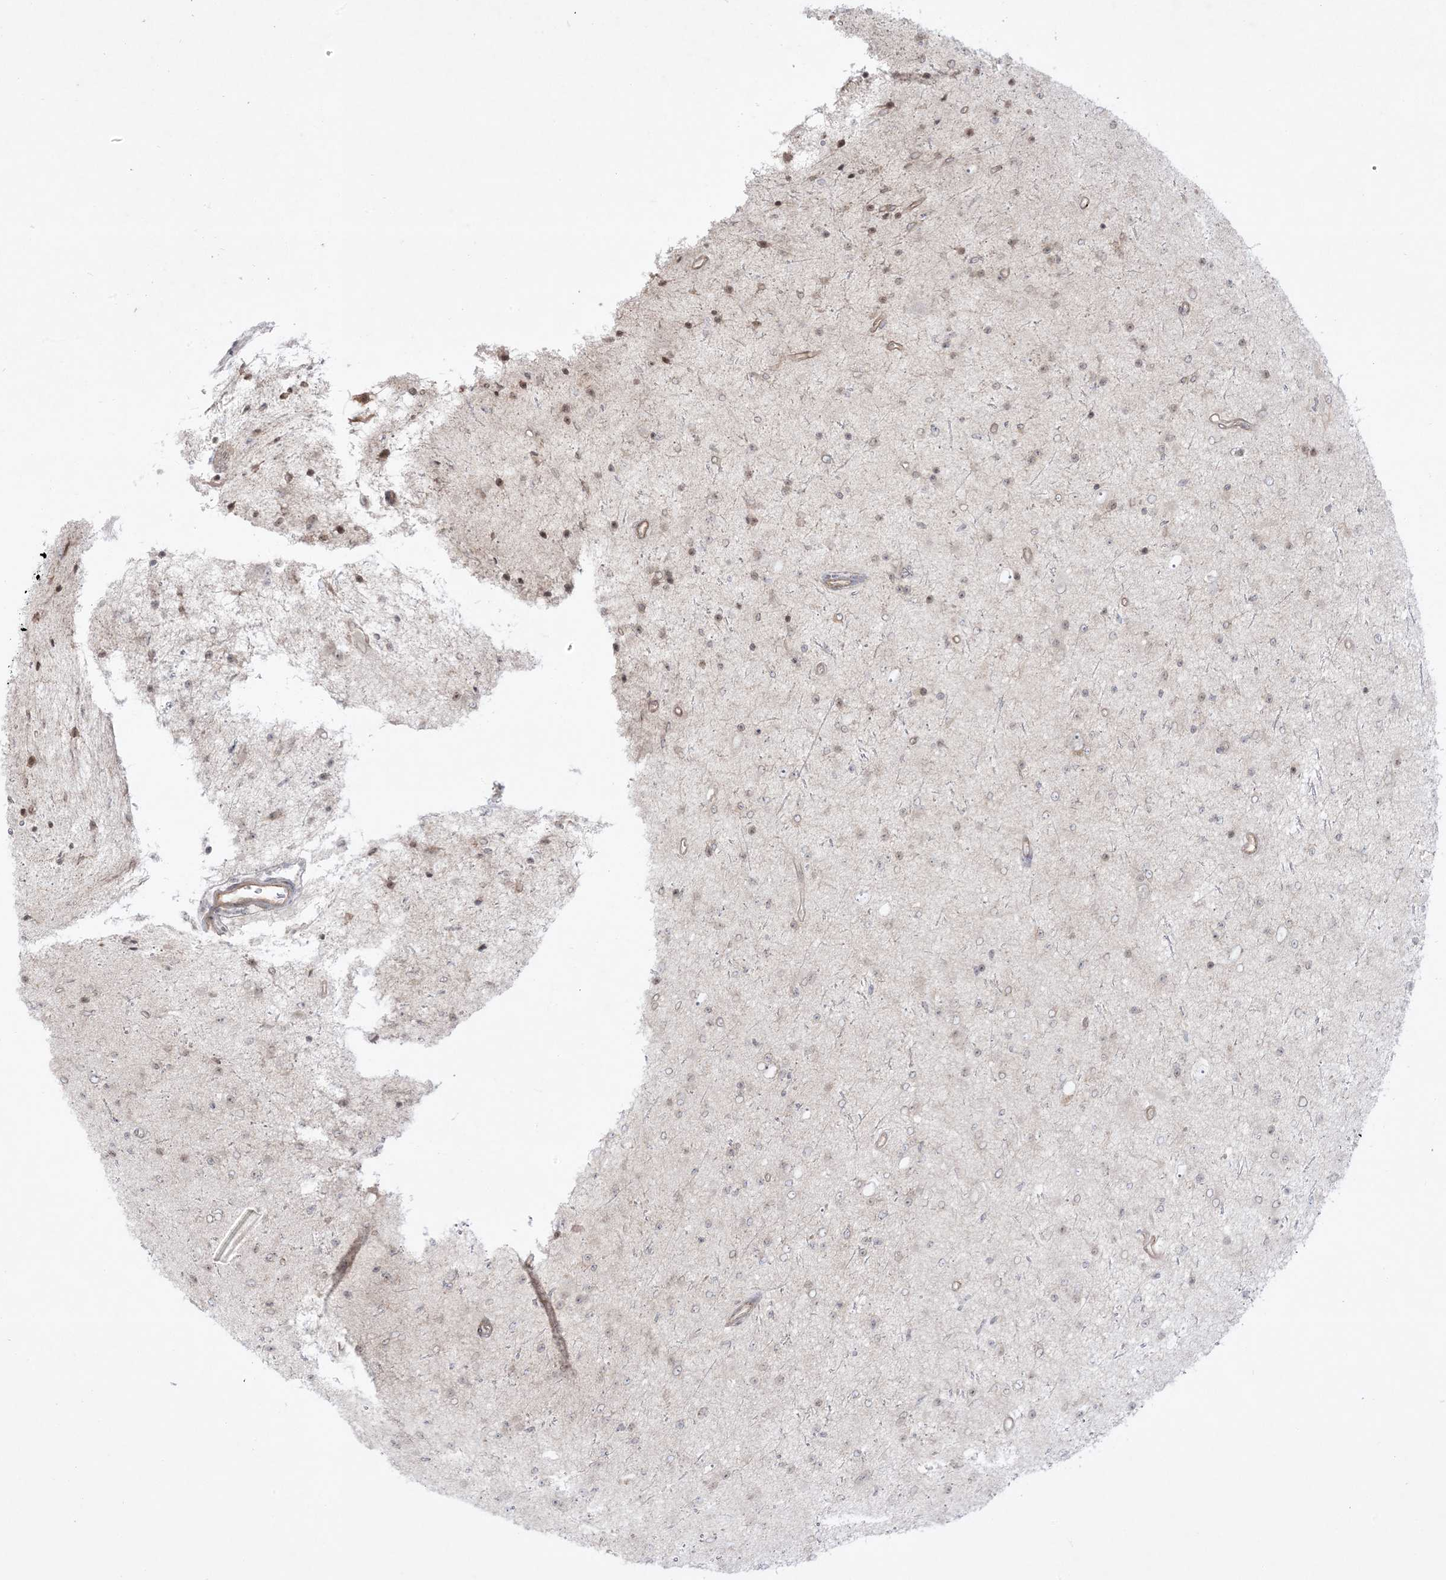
{"staining": {"intensity": "negative", "quantity": "none", "location": "none"}, "tissue": "glioma", "cell_type": "Tumor cells", "image_type": "cancer", "snomed": [{"axis": "morphology", "description": "Glioma, malignant, Low grade"}, {"axis": "topography", "description": "Cerebral cortex"}], "caption": "DAB (3,3'-diaminobenzidine) immunohistochemical staining of glioma demonstrates no significant positivity in tumor cells.", "gene": "PTK6", "patient": {"sex": "female", "age": 39}}